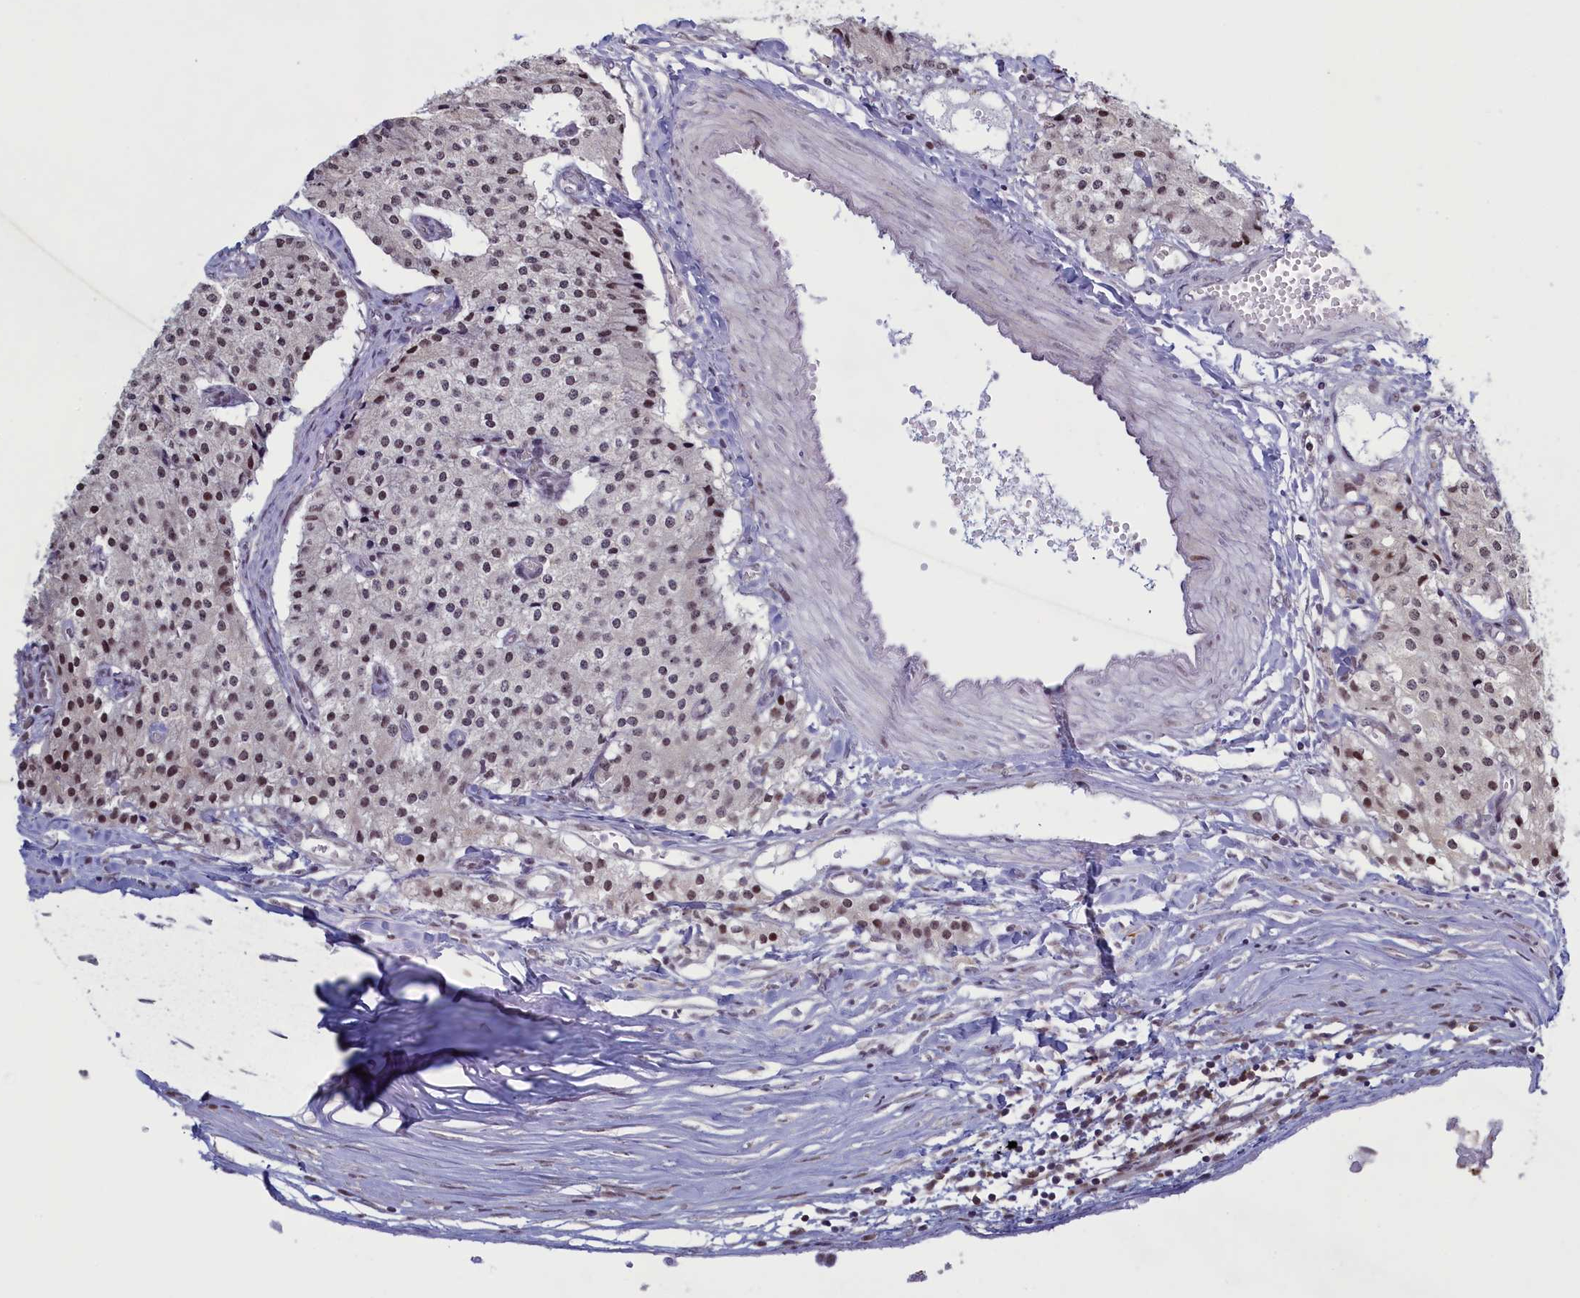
{"staining": {"intensity": "moderate", "quantity": "<25%", "location": "nuclear"}, "tissue": "carcinoid", "cell_type": "Tumor cells", "image_type": "cancer", "snomed": [{"axis": "morphology", "description": "Carcinoid, malignant, NOS"}, {"axis": "topography", "description": "Colon"}], "caption": "A brown stain labels moderate nuclear positivity of a protein in carcinoid tumor cells.", "gene": "ATF7IP2", "patient": {"sex": "female", "age": 52}}